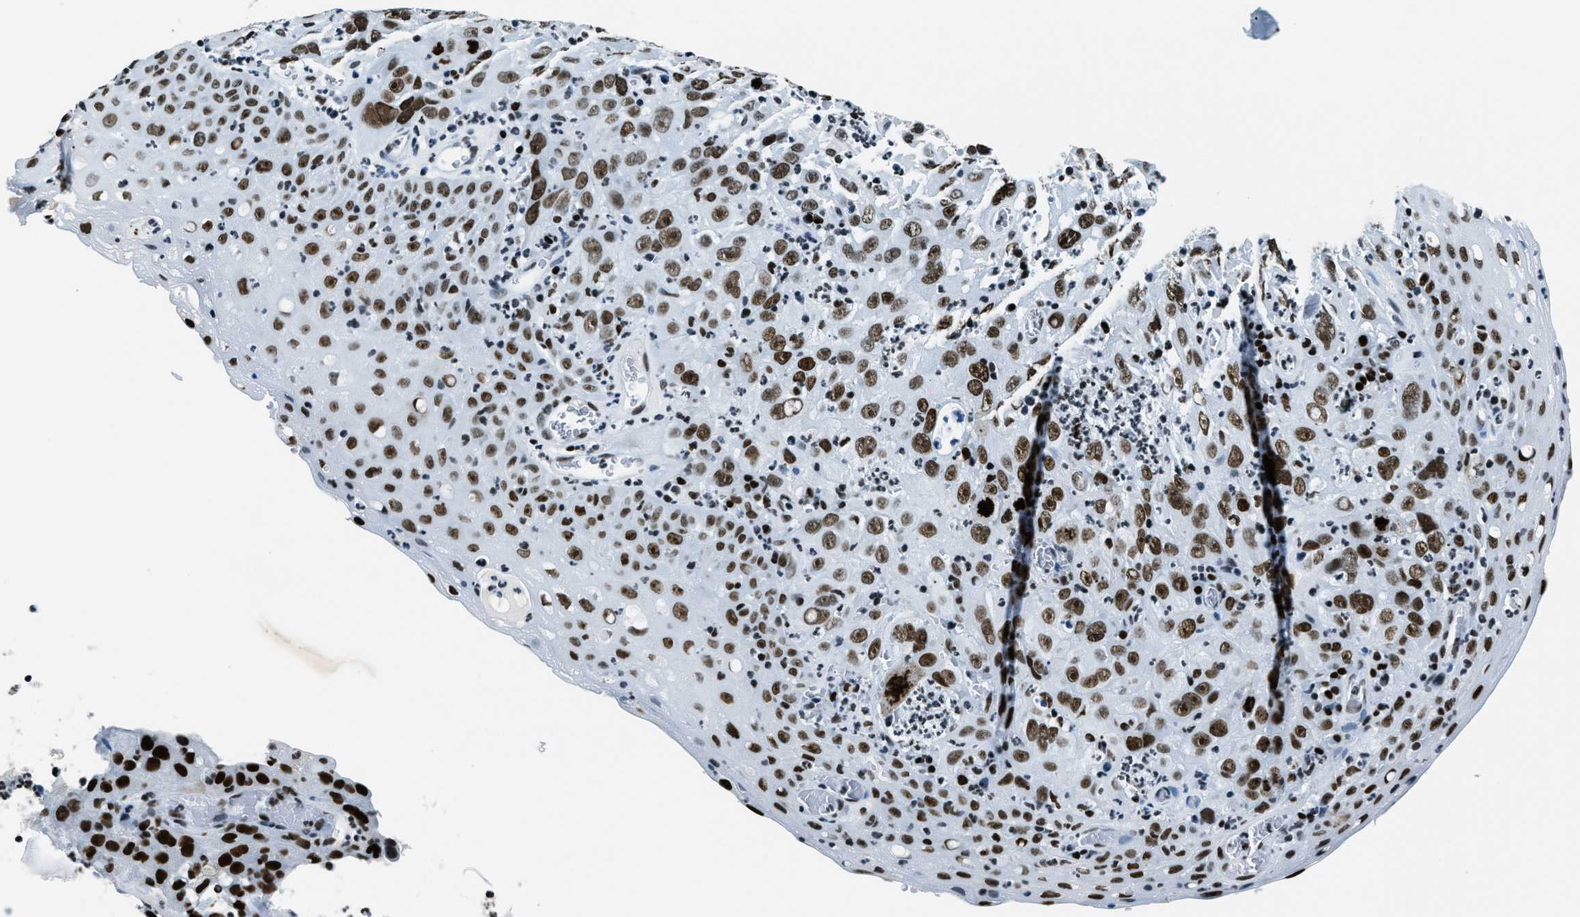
{"staining": {"intensity": "strong", "quantity": ">75%", "location": "nuclear"}, "tissue": "cervical cancer", "cell_type": "Tumor cells", "image_type": "cancer", "snomed": [{"axis": "morphology", "description": "Squamous cell carcinoma, NOS"}, {"axis": "topography", "description": "Cervix"}], "caption": "Strong nuclear protein expression is seen in about >75% of tumor cells in squamous cell carcinoma (cervical). (DAB IHC, brown staining for protein, blue staining for nuclei).", "gene": "TOP1", "patient": {"sex": "female", "age": 32}}